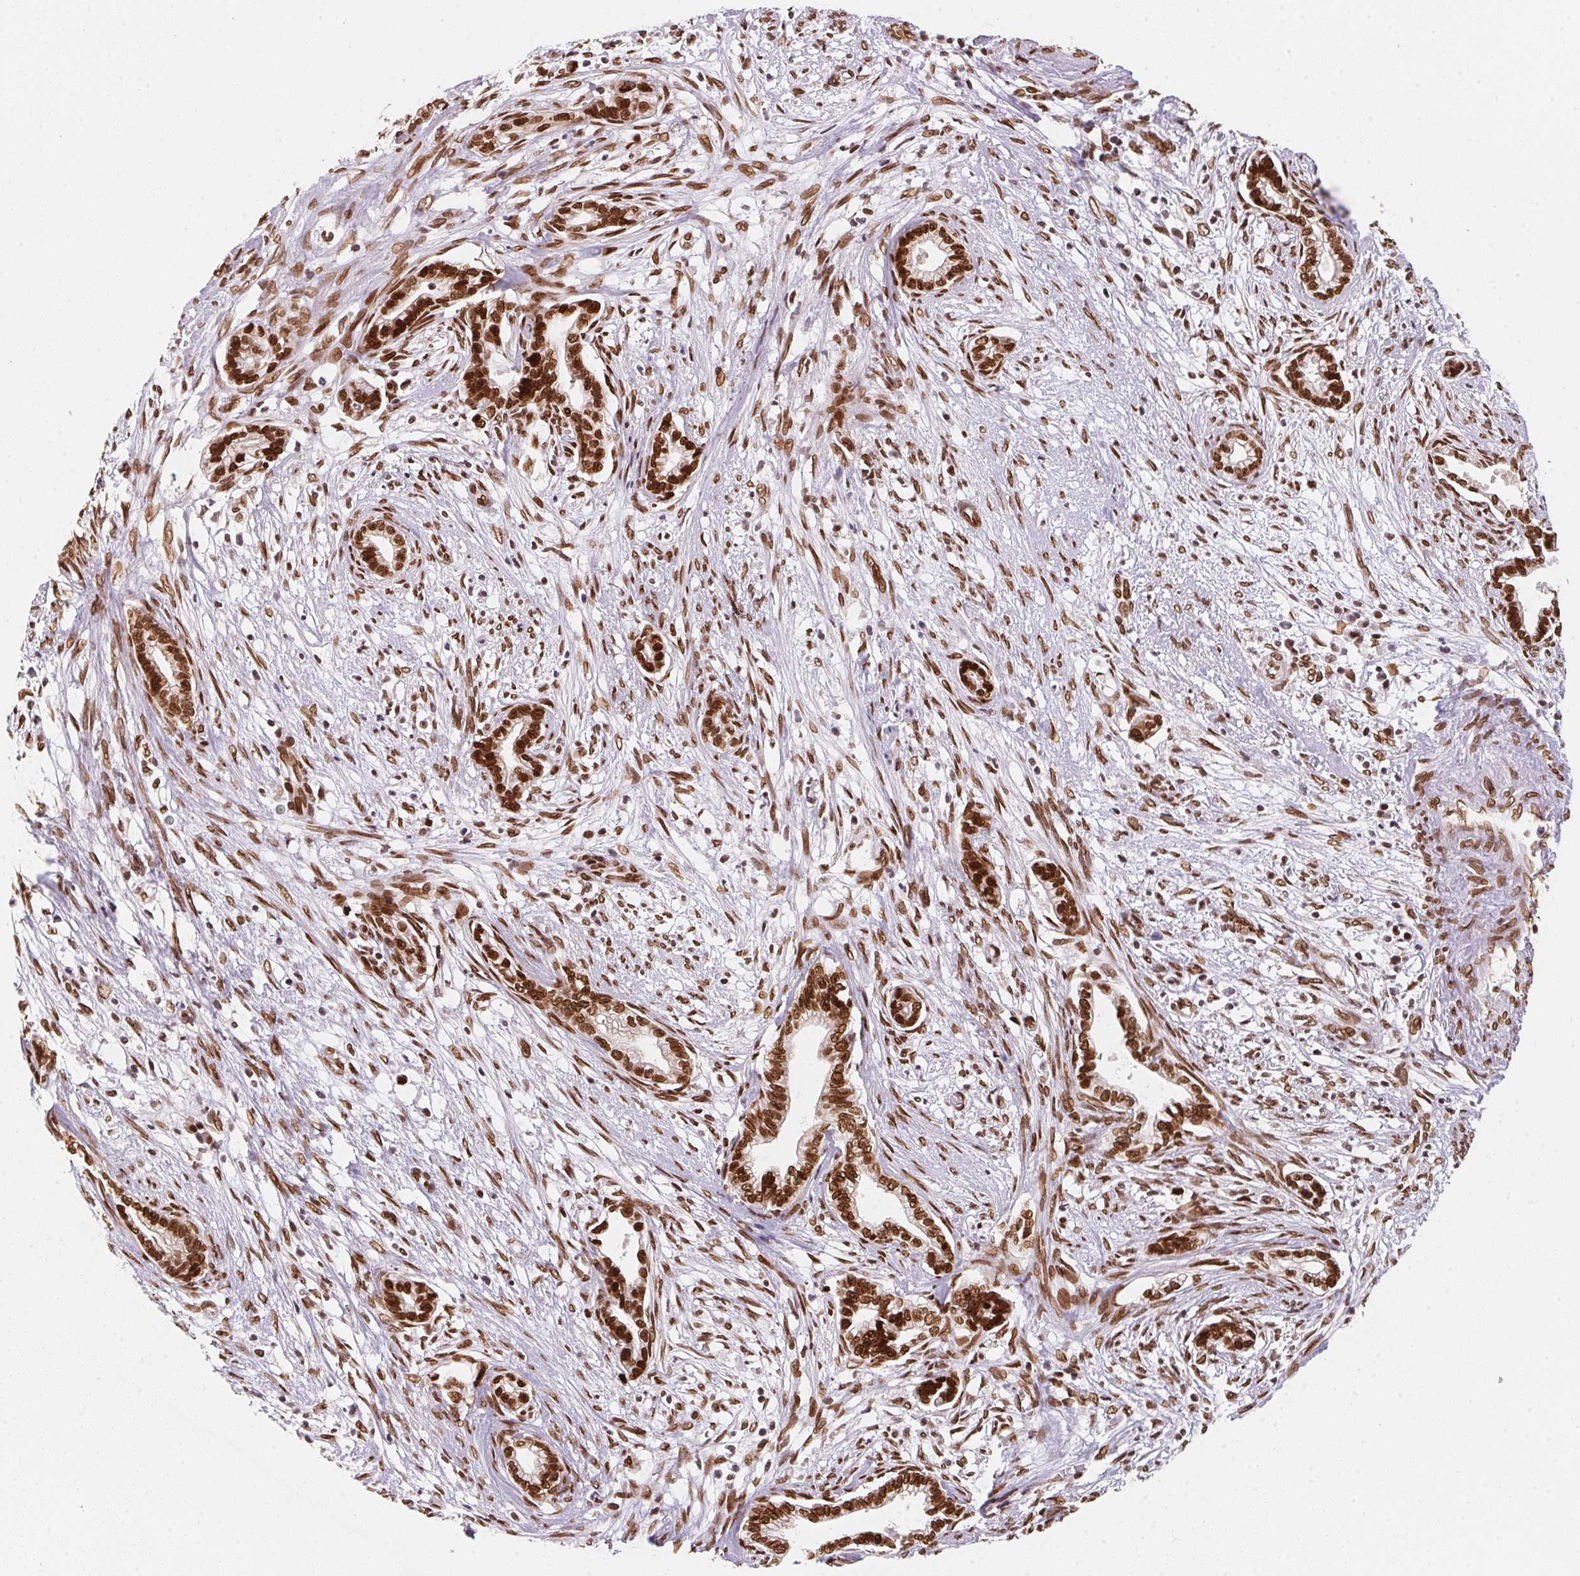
{"staining": {"intensity": "strong", "quantity": ">75%", "location": "cytoplasmic/membranous,nuclear"}, "tissue": "cervical cancer", "cell_type": "Tumor cells", "image_type": "cancer", "snomed": [{"axis": "morphology", "description": "Adenocarcinoma, NOS"}, {"axis": "topography", "description": "Cervix"}], "caption": "This micrograph displays immunohistochemistry staining of human cervical cancer, with high strong cytoplasmic/membranous and nuclear positivity in approximately >75% of tumor cells.", "gene": "SAP30BP", "patient": {"sex": "female", "age": 62}}